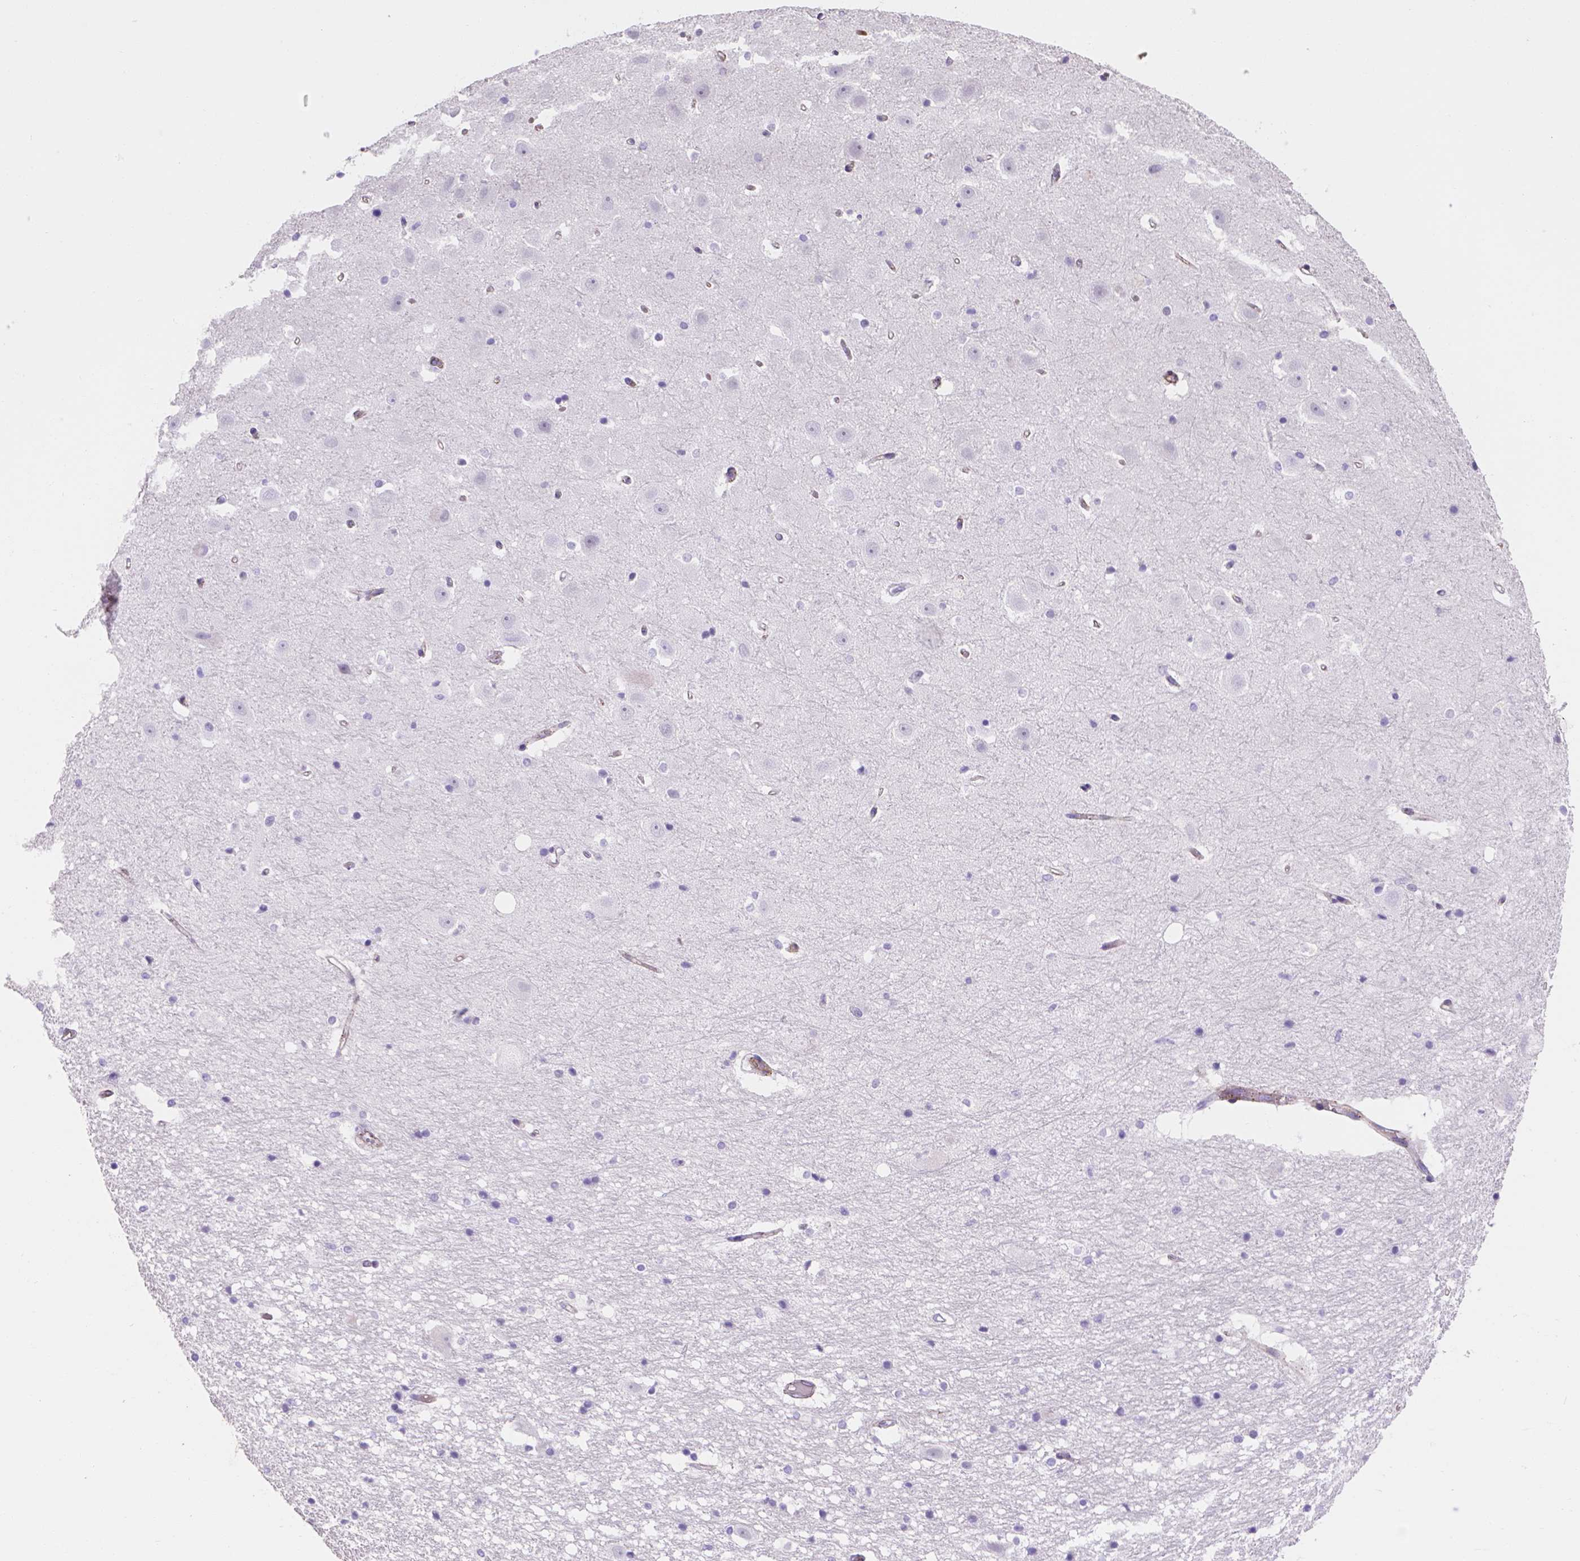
{"staining": {"intensity": "negative", "quantity": "none", "location": "none"}, "tissue": "hippocampus", "cell_type": "Glial cells", "image_type": "normal", "snomed": [{"axis": "morphology", "description": "Normal tissue, NOS"}, {"axis": "topography", "description": "Hippocampus"}], "caption": "Glial cells show no significant protein staining in normal hippocampus. The staining was performed using DAB to visualize the protein expression in brown, while the nuclei were stained in blue with hematoxylin (Magnification: 20x).", "gene": "SLC40A1", "patient": {"sex": "male", "age": 44}}